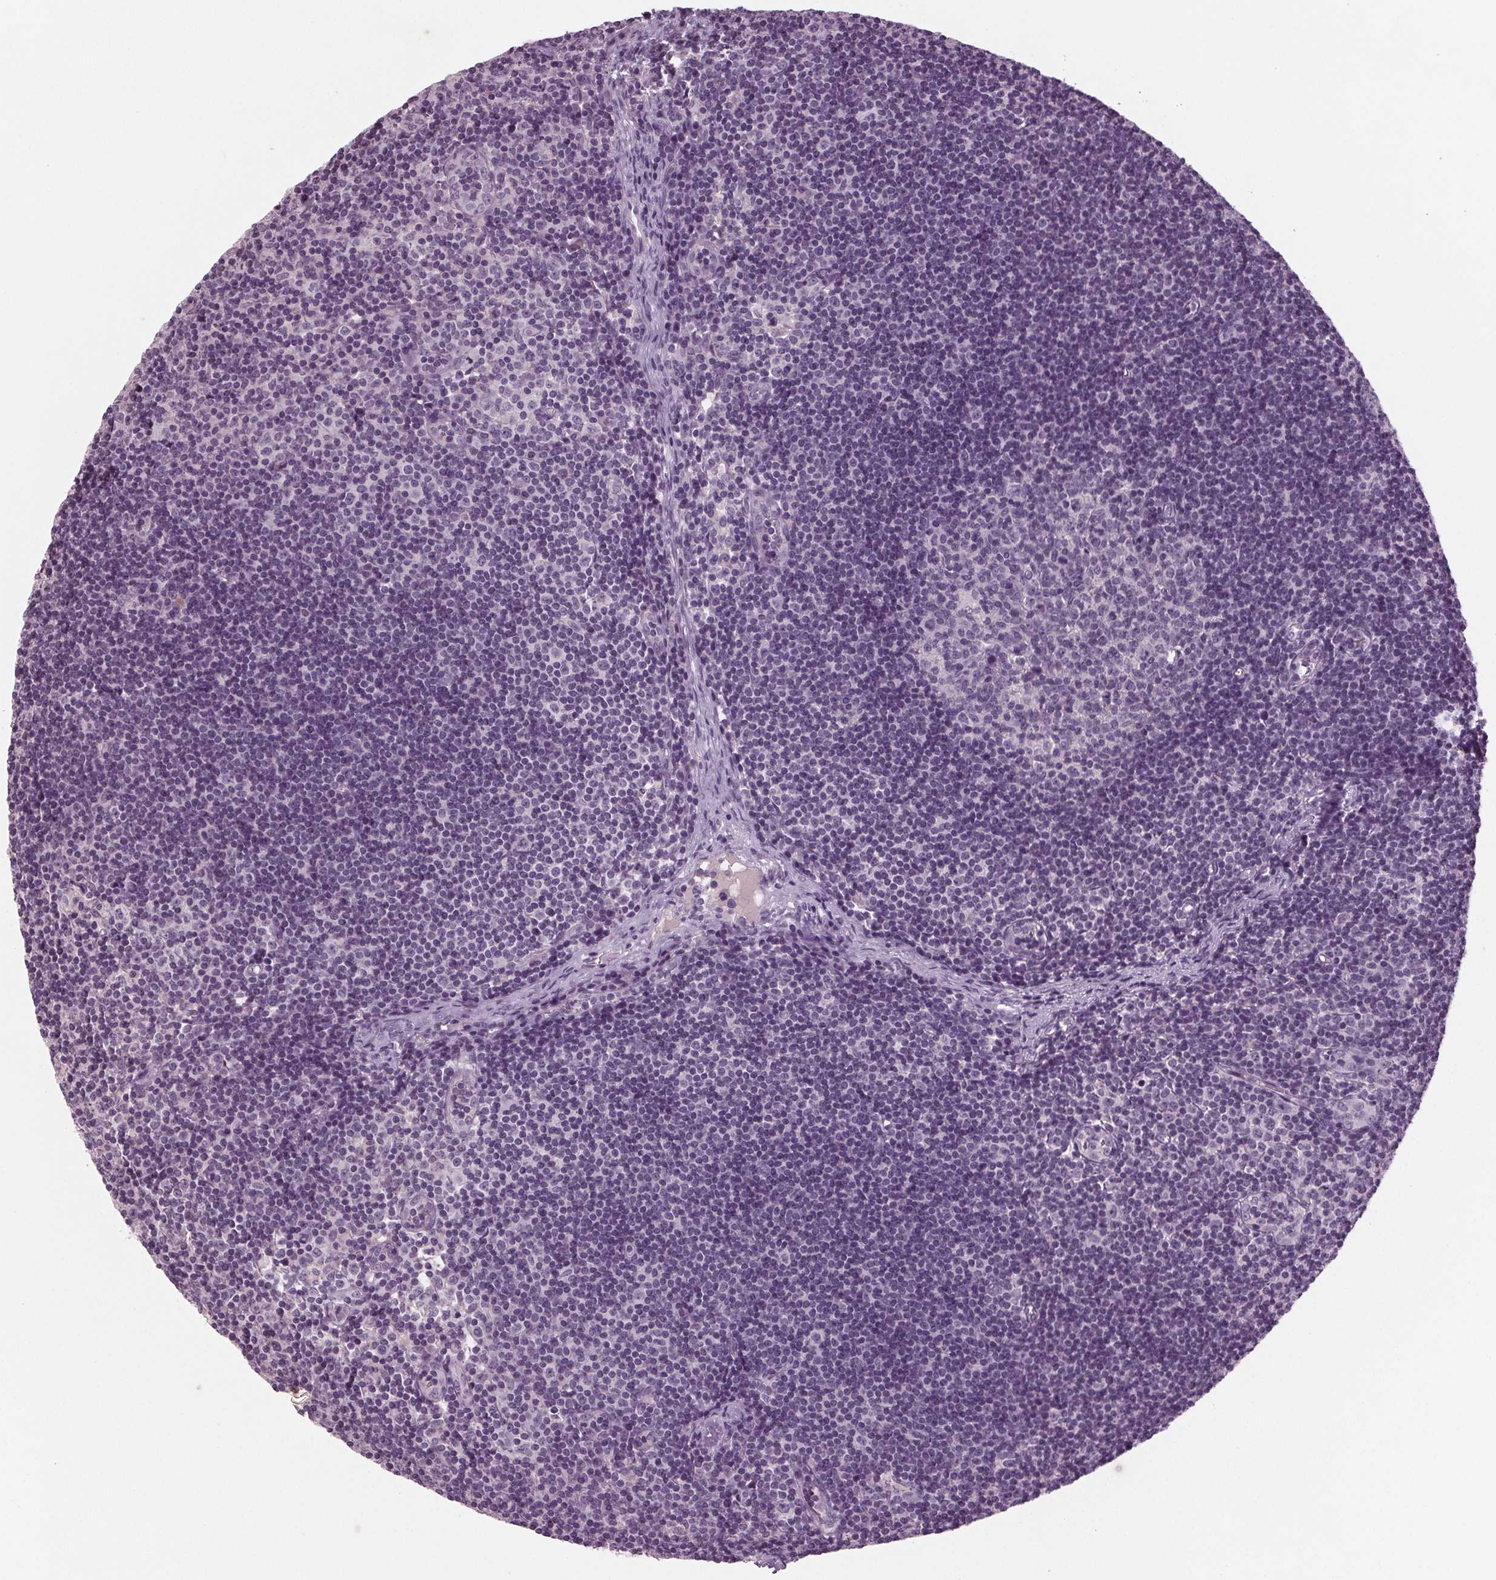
{"staining": {"intensity": "negative", "quantity": "none", "location": "none"}, "tissue": "lymph node", "cell_type": "Germinal center cells", "image_type": "normal", "snomed": [{"axis": "morphology", "description": "Normal tissue, NOS"}, {"axis": "topography", "description": "Lymph node"}], "caption": "Immunohistochemical staining of unremarkable lymph node shows no significant expression in germinal center cells.", "gene": "BHLHE22", "patient": {"sex": "female", "age": 41}}